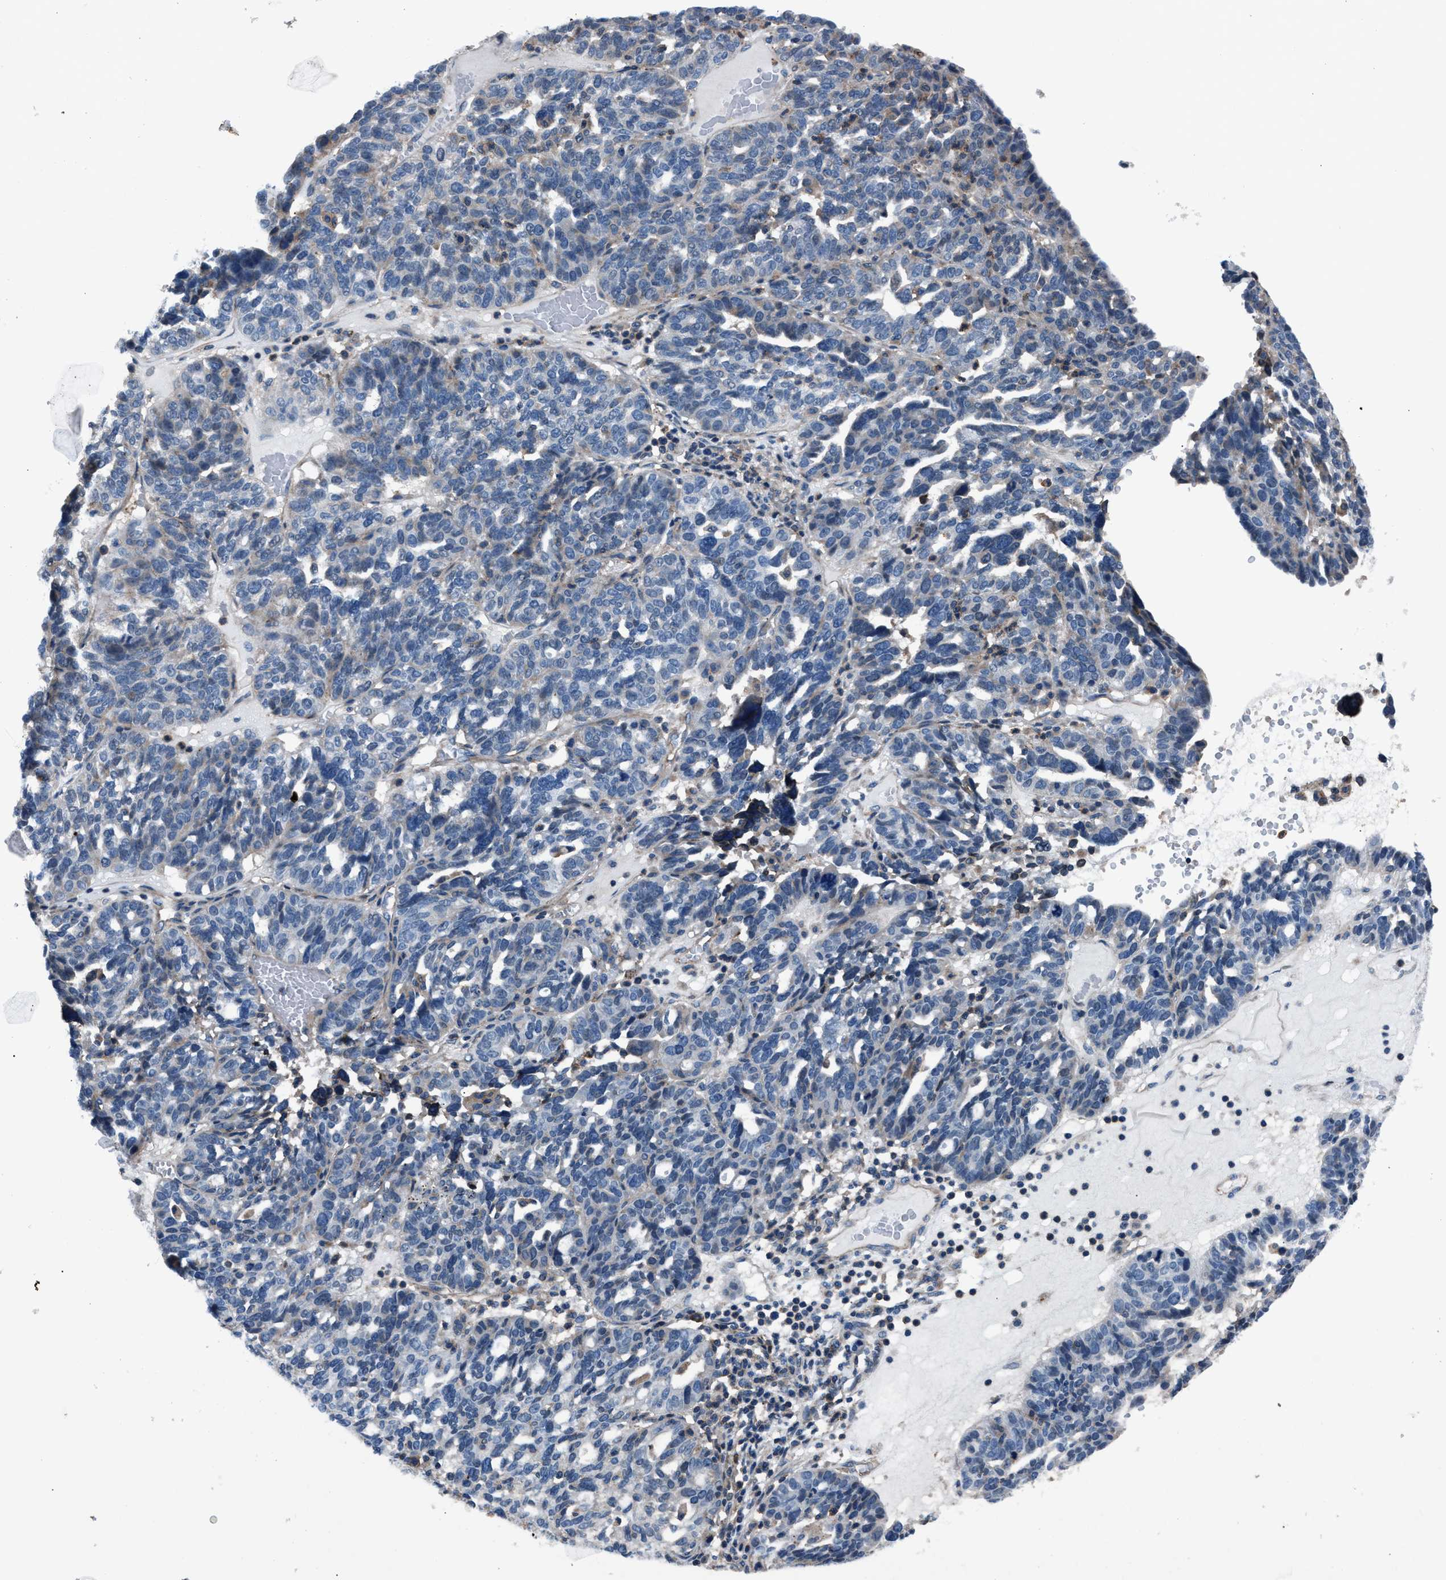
{"staining": {"intensity": "negative", "quantity": "none", "location": "none"}, "tissue": "ovarian cancer", "cell_type": "Tumor cells", "image_type": "cancer", "snomed": [{"axis": "morphology", "description": "Cystadenocarcinoma, serous, NOS"}, {"axis": "topography", "description": "Ovary"}], "caption": "A high-resolution image shows immunohistochemistry staining of serous cystadenocarcinoma (ovarian), which reveals no significant staining in tumor cells. (DAB (3,3'-diaminobenzidine) immunohistochemistry (IHC) visualized using brightfield microscopy, high magnification).", "gene": "MFSD11", "patient": {"sex": "female", "age": 59}}